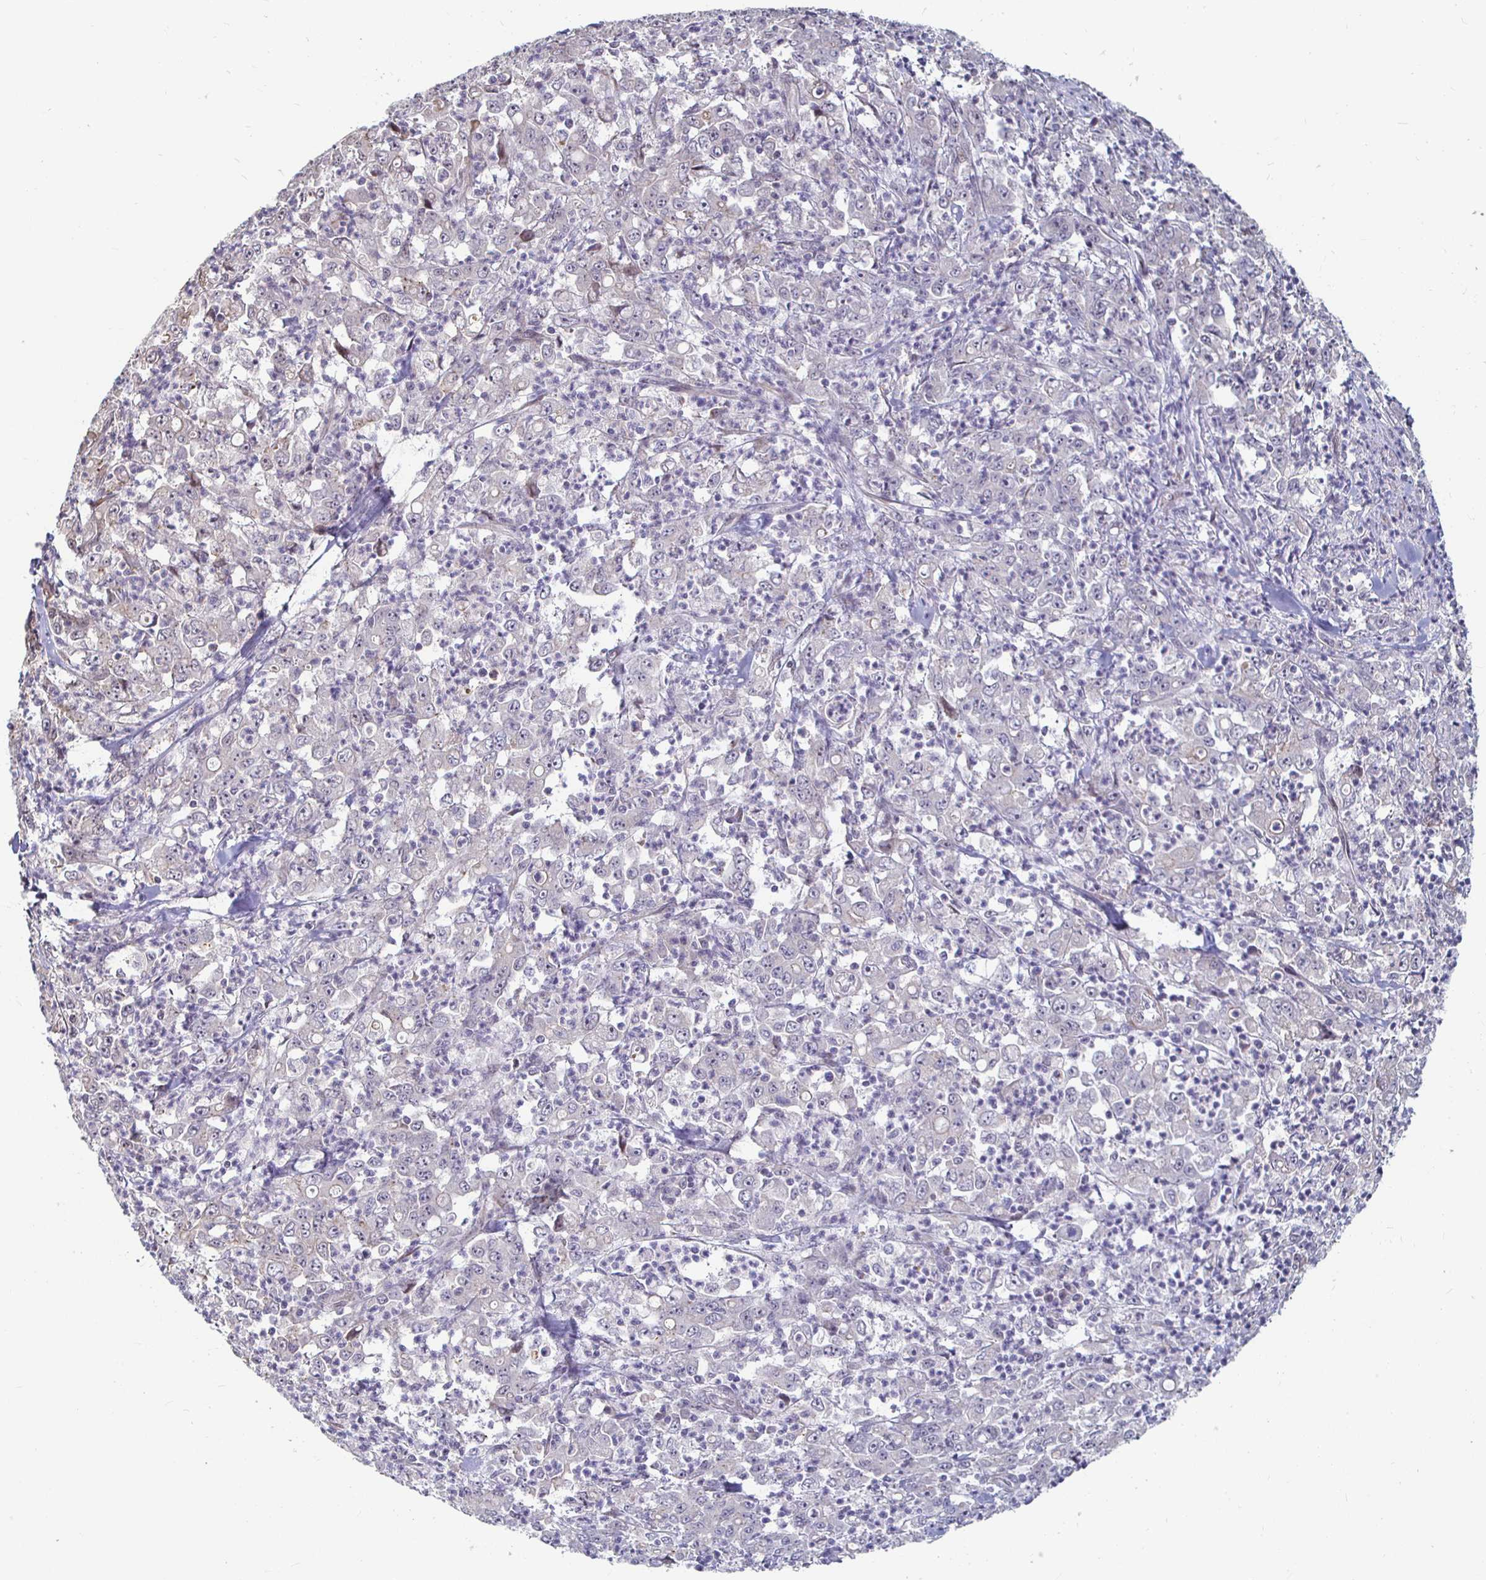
{"staining": {"intensity": "negative", "quantity": "none", "location": "none"}, "tissue": "stomach cancer", "cell_type": "Tumor cells", "image_type": "cancer", "snomed": [{"axis": "morphology", "description": "Adenocarcinoma, NOS"}, {"axis": "topography", "description": "Stomach, lower"}], "caption": "IHC histopathology image of stomach adenocarcinoma stained for a protein (brown), which exhibits no positivity in tumor cells.", "gene": "CAPN11", "patient": {"sex": "female", "age": 71}}